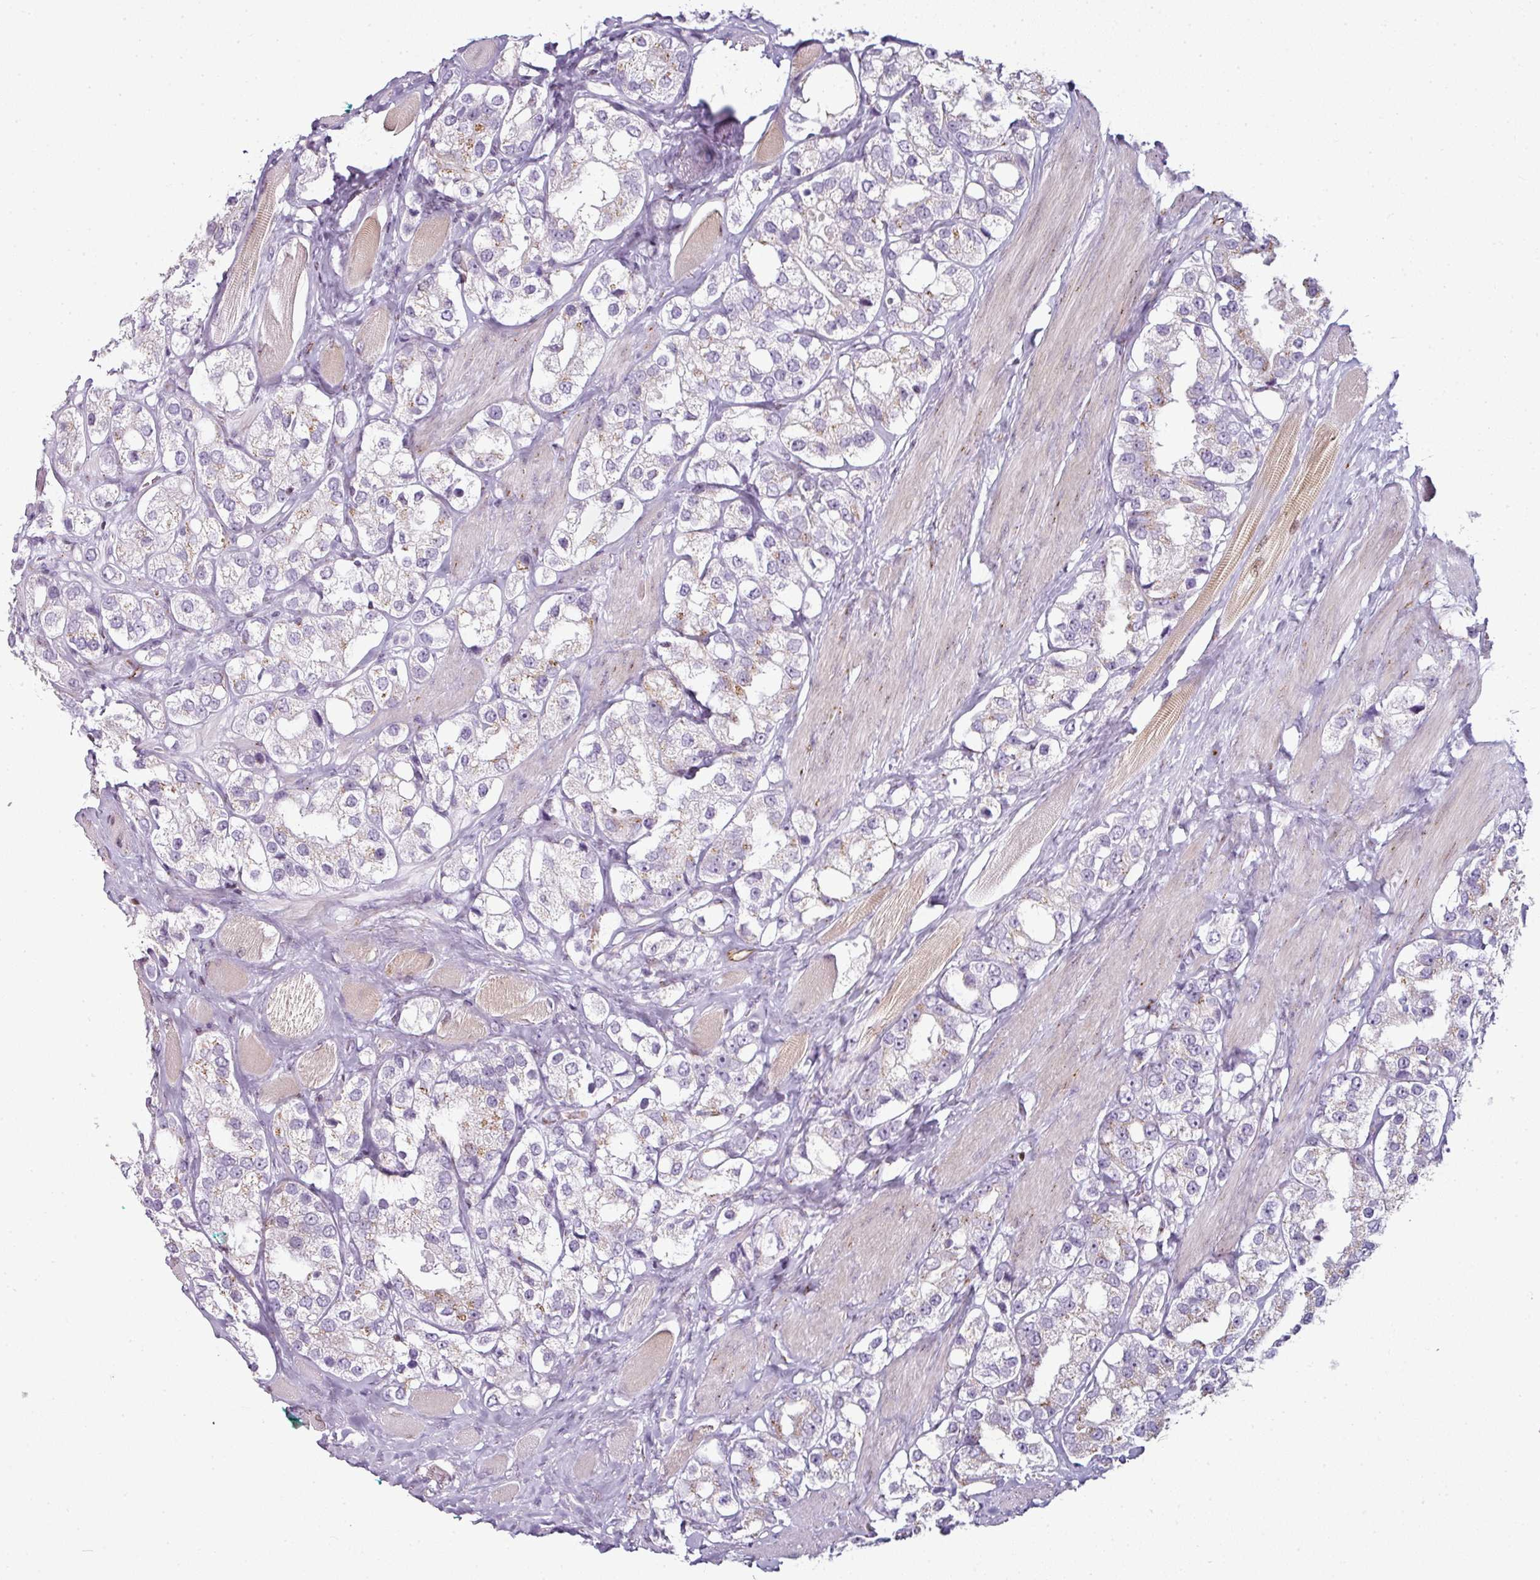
{"staining": {"intensity": "moderate", "quantity": "25%-75%", "location": "cytoplasmic/membranous"}, "tissue": "prostate cancer", "cell_type": "Tumor cells", "image_type": "cancer", "snomed": [{"axis": "morphology", "description": "Adenocarcinoma, NOS"}, {"axis": "topography", "description": "Prostate"}], "caption": "Immunohistochemical staining of human prostate adenocarcinoma demonstrates medium levels of moderate cytoplasmic/membranous expression in approximately 25%-75% of tumor cells. The staining was performed using DAB, with brown indicating positive protein expression. Nuclei are stained blue with hematoxylin.", "gene": "SYT8", "patient": {"sex": "male", "age": 79}}